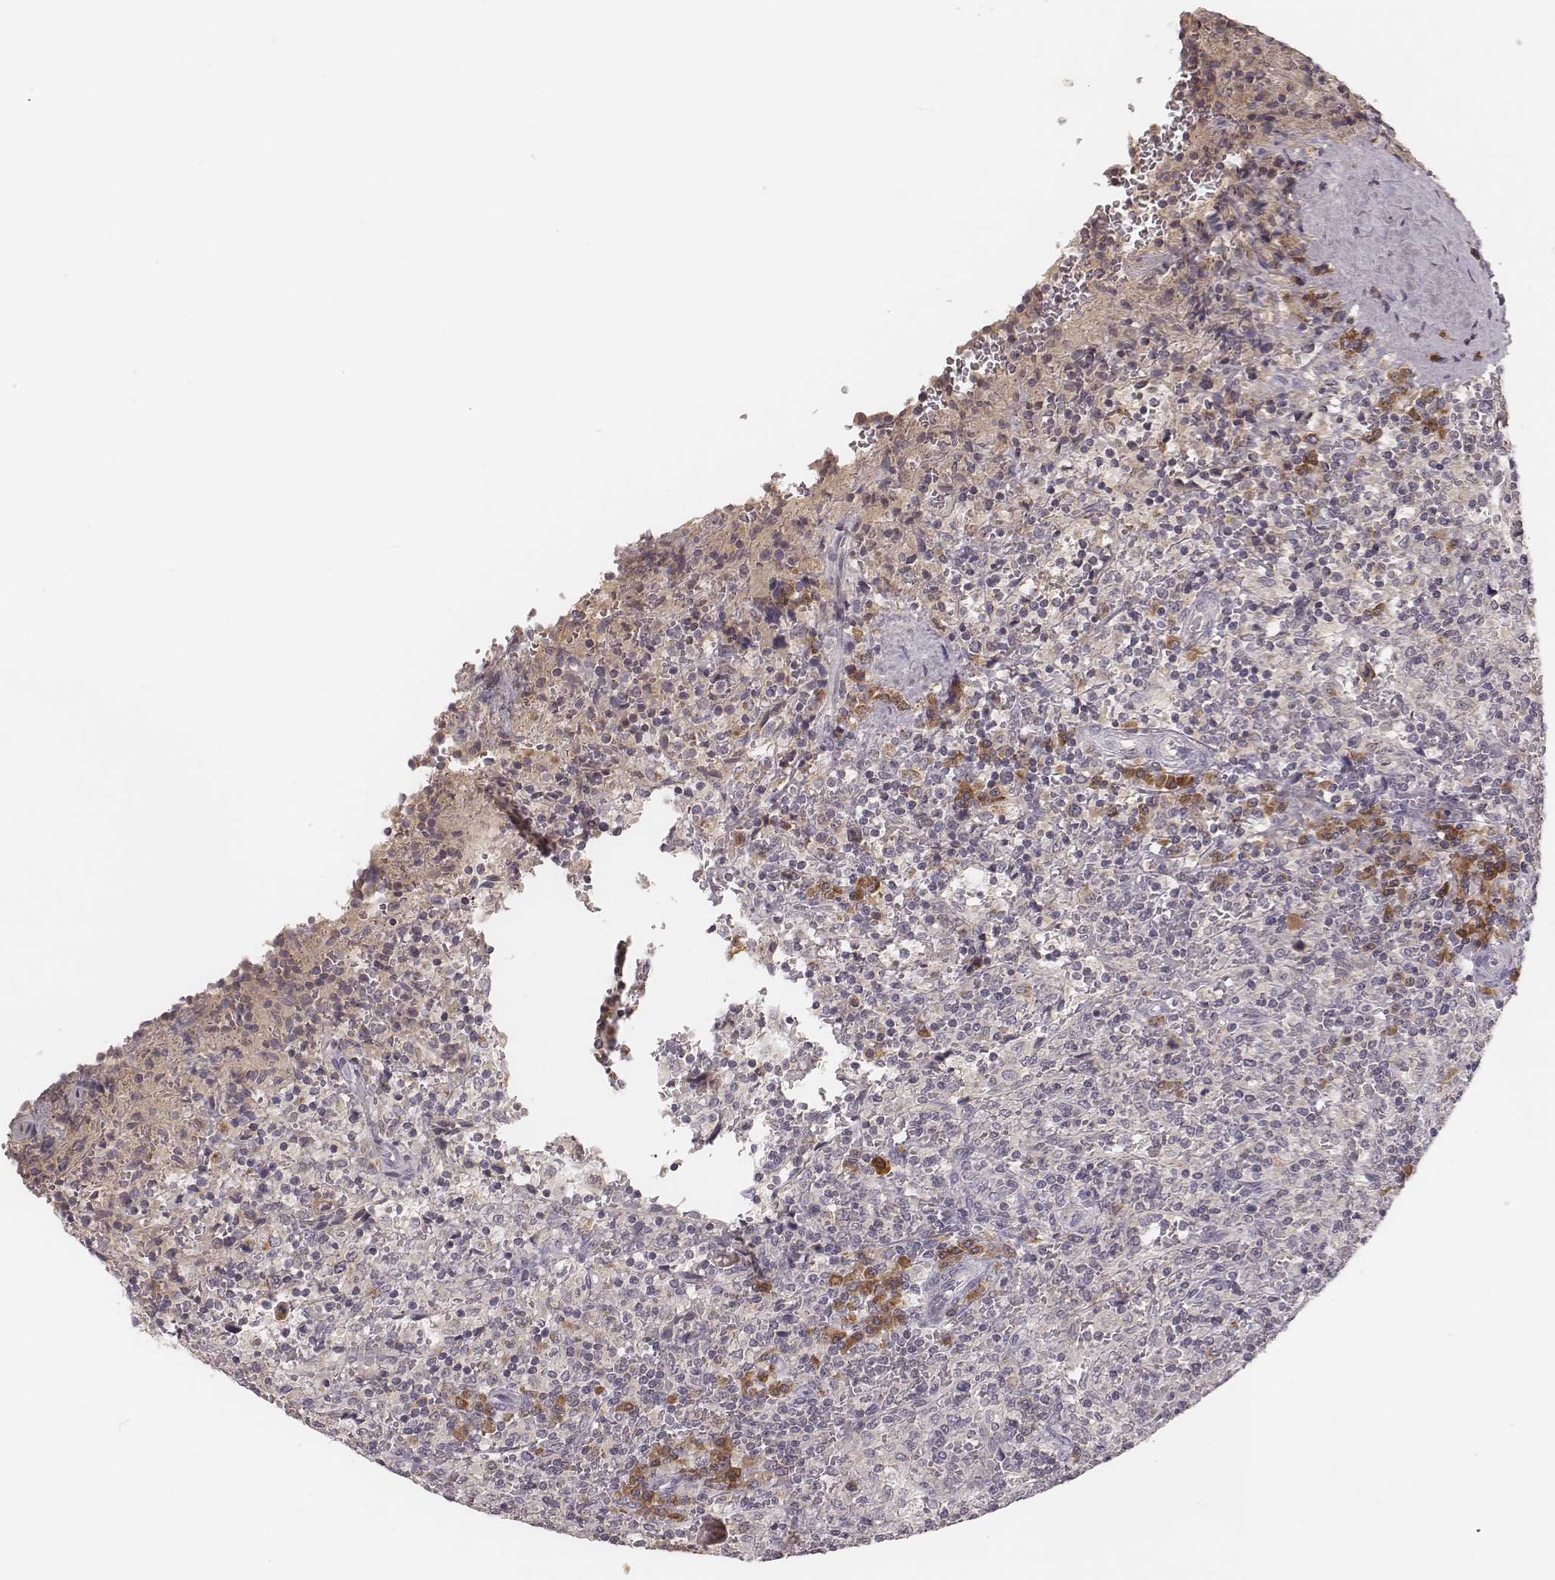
{"staining": {"intensity": "negative", "quantity": "none", "location": "none"}, "tissue": "lymphoma", "cell_type": "Tumor cells", "image_type": "cancer", "snomed": [{"axis": "morphology", "description": "Malignant lymphoma, non-Hodgkin's type, Low grade"}, {"axis": "topography", "description": "Spleen"}], "caption": "Immunohistochemistry (IHC) image of neoplastic tissue: human lymphoma stained with DAB reveals no significant protein positivity in tumor cells.", "gene": "P2RX5", "patient": {"sex": "male", "age": 62}}